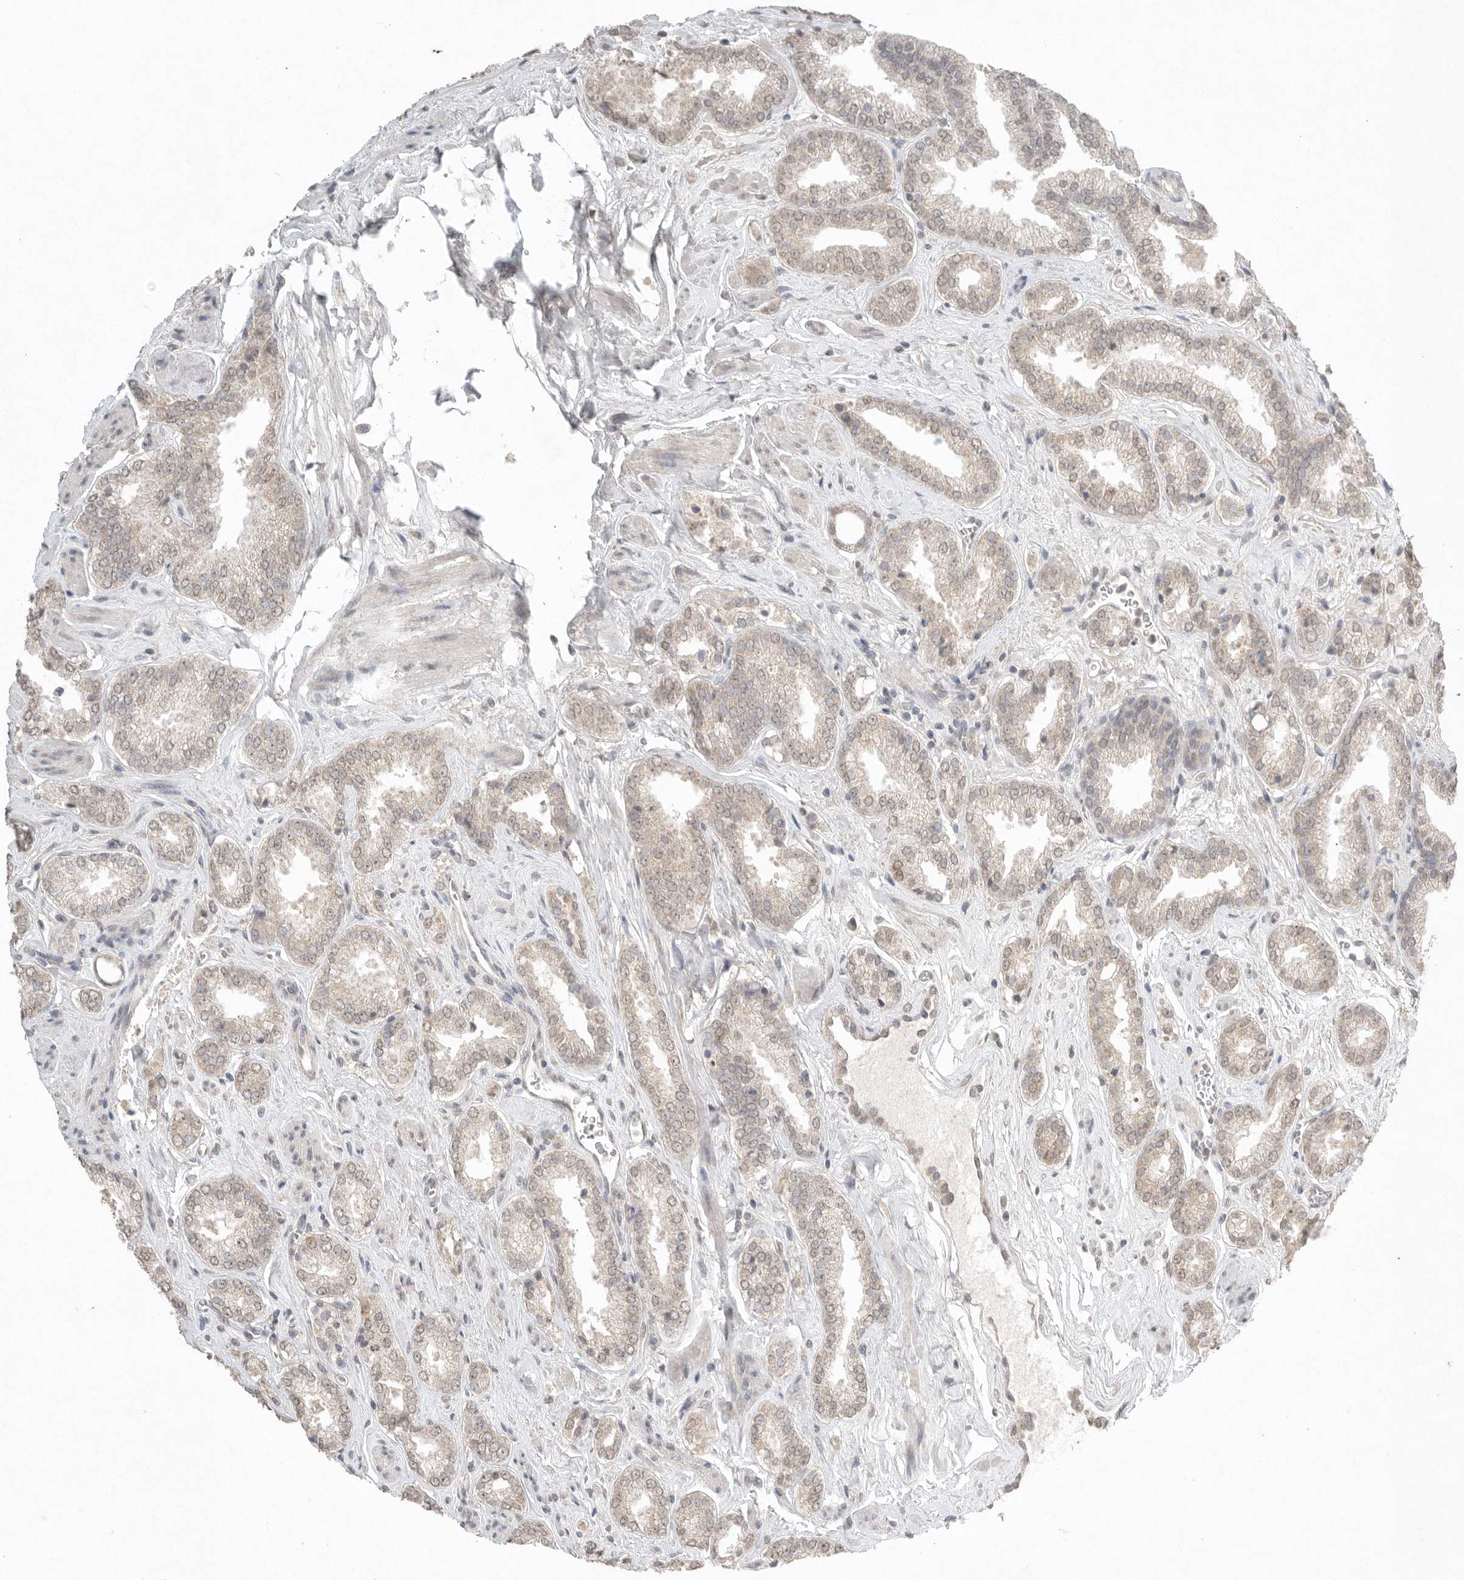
{"staining": {"intensity": "weak", "quantity": "<25%", "location": "nuclear"}, "tissue": "prostate cancer", "cell_type": "Tumor cells", "image_type": "cancer", "snomed": [{"axis": "morphology", "description": "Adenocarcinoma, Low grade"}, {"axis": "topography", "description": "Prostate"}], "caption": "This is an immunohistochemistry micrograph of human prostate cancer. There is no expression in tumor cells.", "gene": "KLK5", "patient": {"sex": "male", "age": 62}}